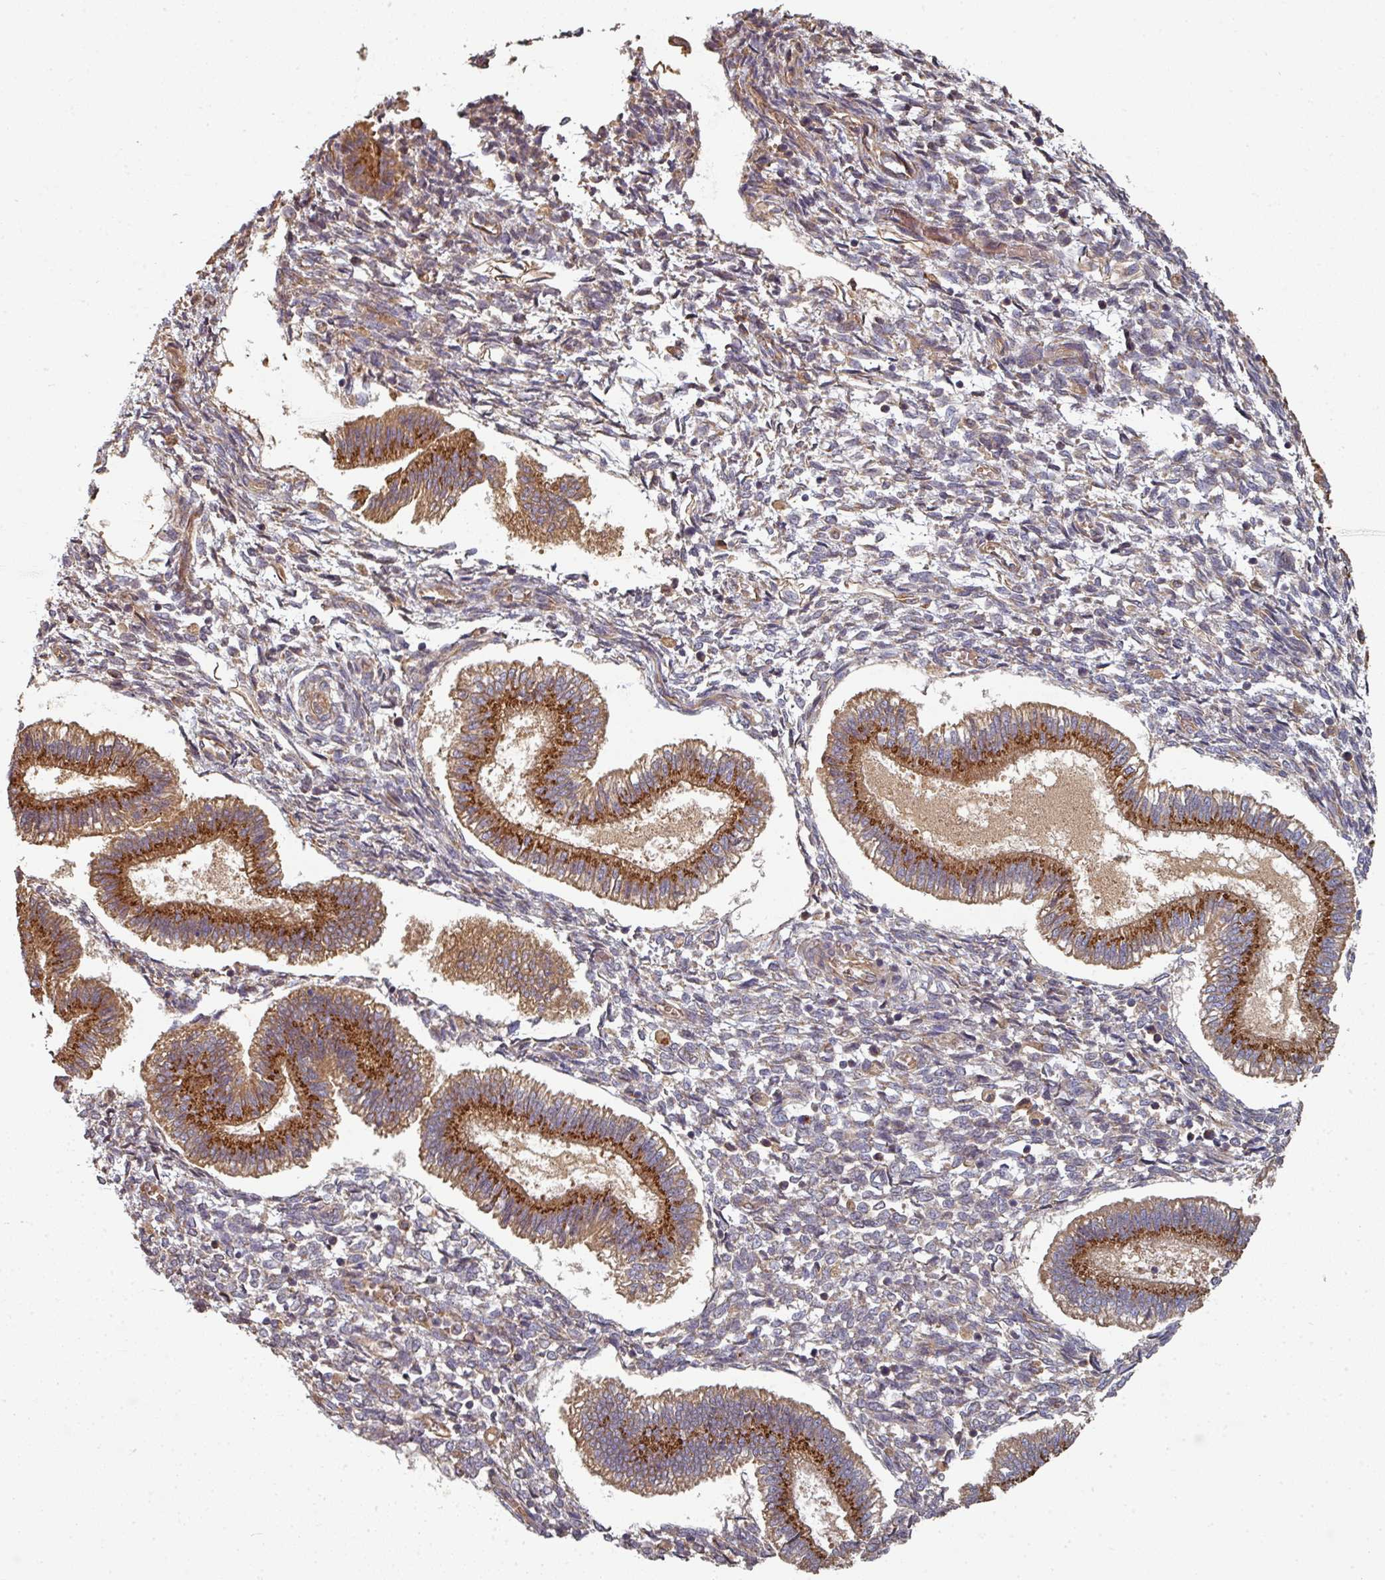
{"staining": {"intensity": "weak", "quantity": "25%-75%", "location": "cytoplasmic/membranous"}, "tissue": "endometrium", "cell_type": "Cells in endometrial stroma", "image_type": "normal", "snomed": [{"axis": "morphology", "description": "Normal tissue, NOS"}, {"axis": "topography", "description": "Endometrium"}], "caption": "A high-resolution micrograph shows immunohistochemistry staining of benign endometrium, which displays weak cytoplasmic/membranous staining in about 25%-75% of cells in endometrial stroma. (Brightfield microscopy of DAB IHC at high magnification).", "gene": "EDEM2", "patient": {"sex": "female", "age": 25}}